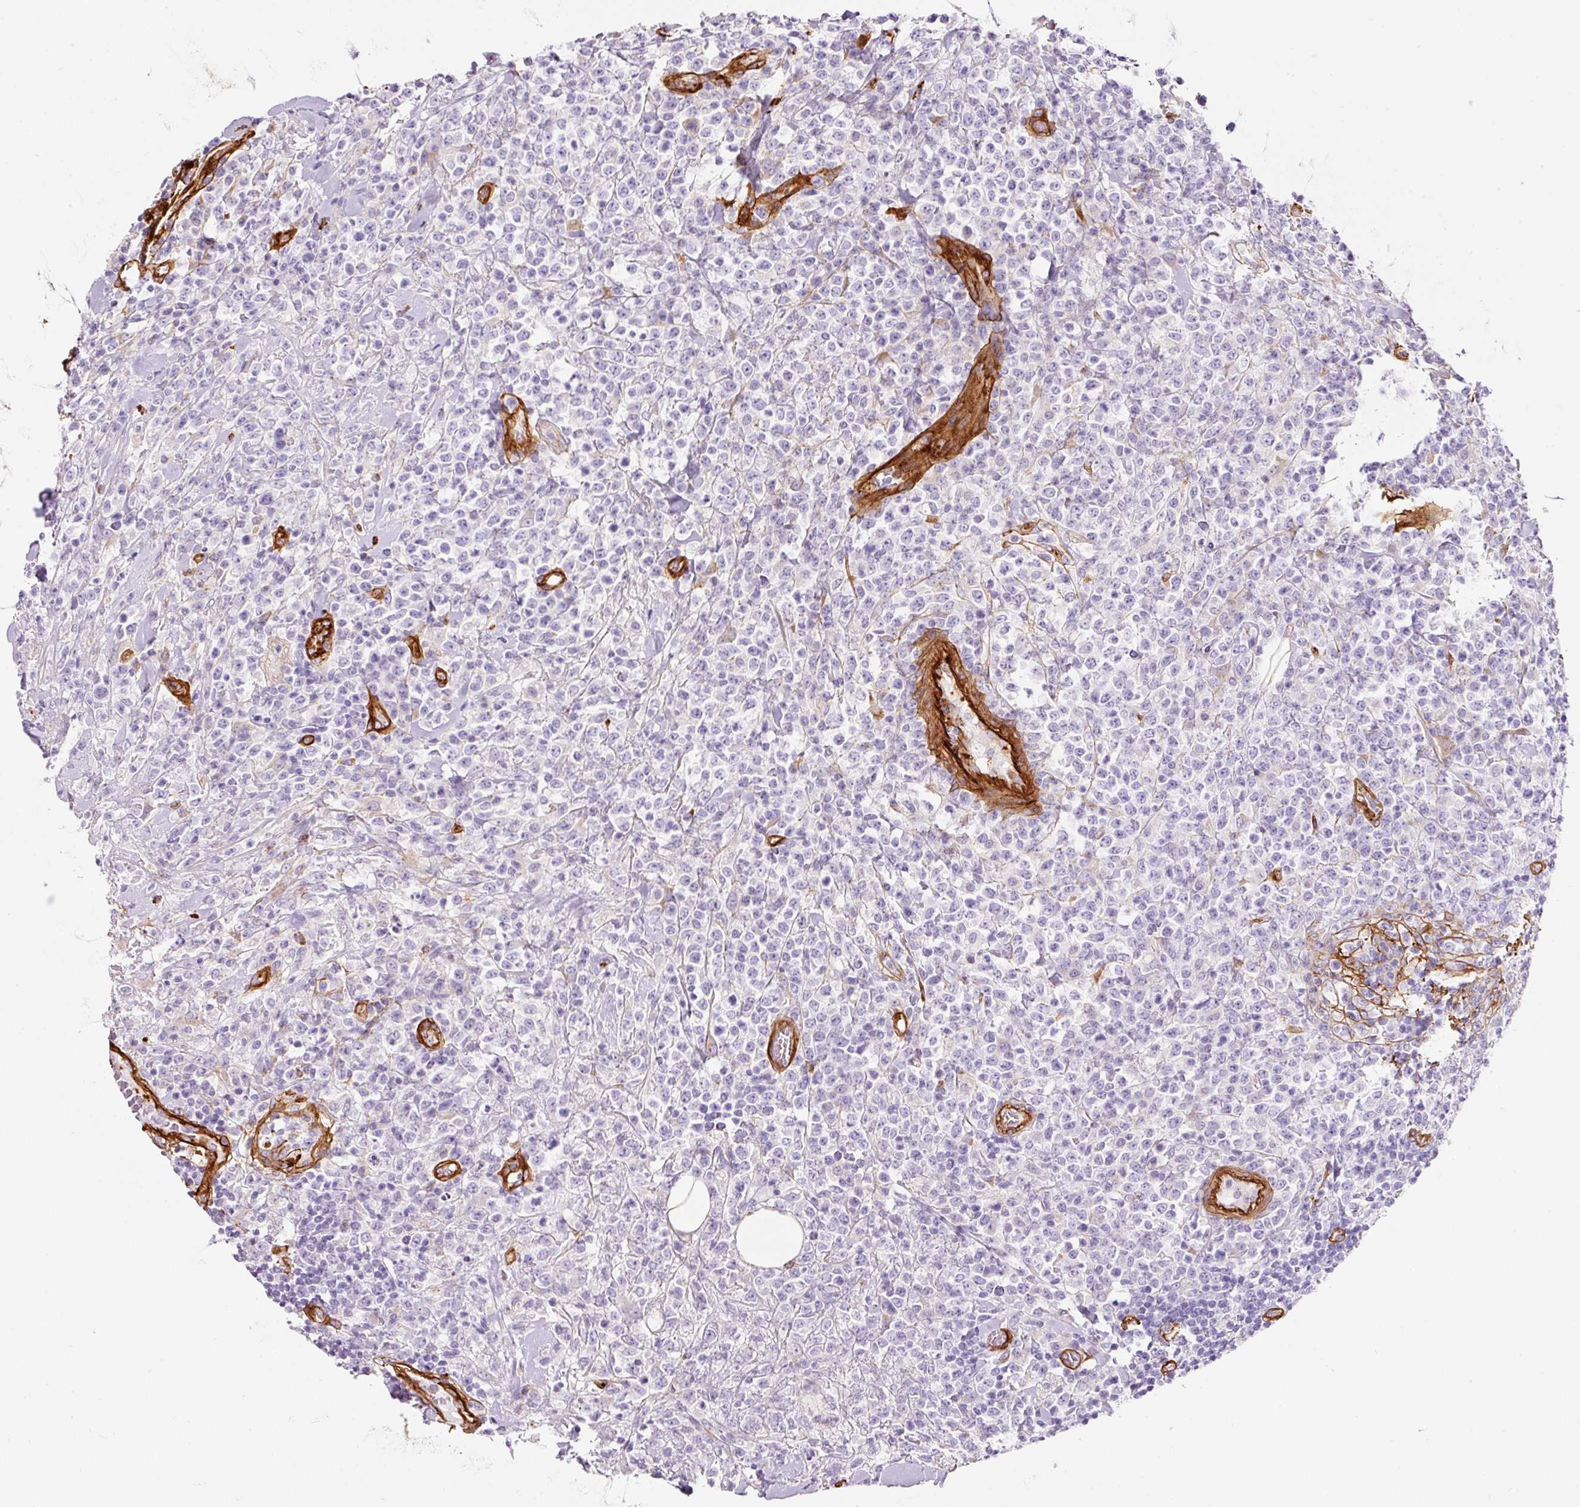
{"staining": {"intensity": "negative", "quantity": "none", "location": "none"}, "tissue": "lymphoma", "cell_type": "Tumor cells", "image_type": "cancer", "snomed": [{"axis": "morphology", "description": "Malignant lymphoma, non-Hodgkin's type, High grade"}, {"axis": "topography", "description": "Colon"}], "caption": "High magnification brightfield microscopy of high-grade malignant lymphoma, non-Hodgkin's type stained with DAB (3,3'-diaminobenzidine) (brown) and counterstained with hematoxylin (blue): tumor cells show no significant expression. The staining is performed using DAB (3,3'-diaminobenzidine) brown chromogen with nuclei counter-stained in using hematoxylin.", "gene": "LOXL4", "patient": {"sex": "female", "age": 53}}